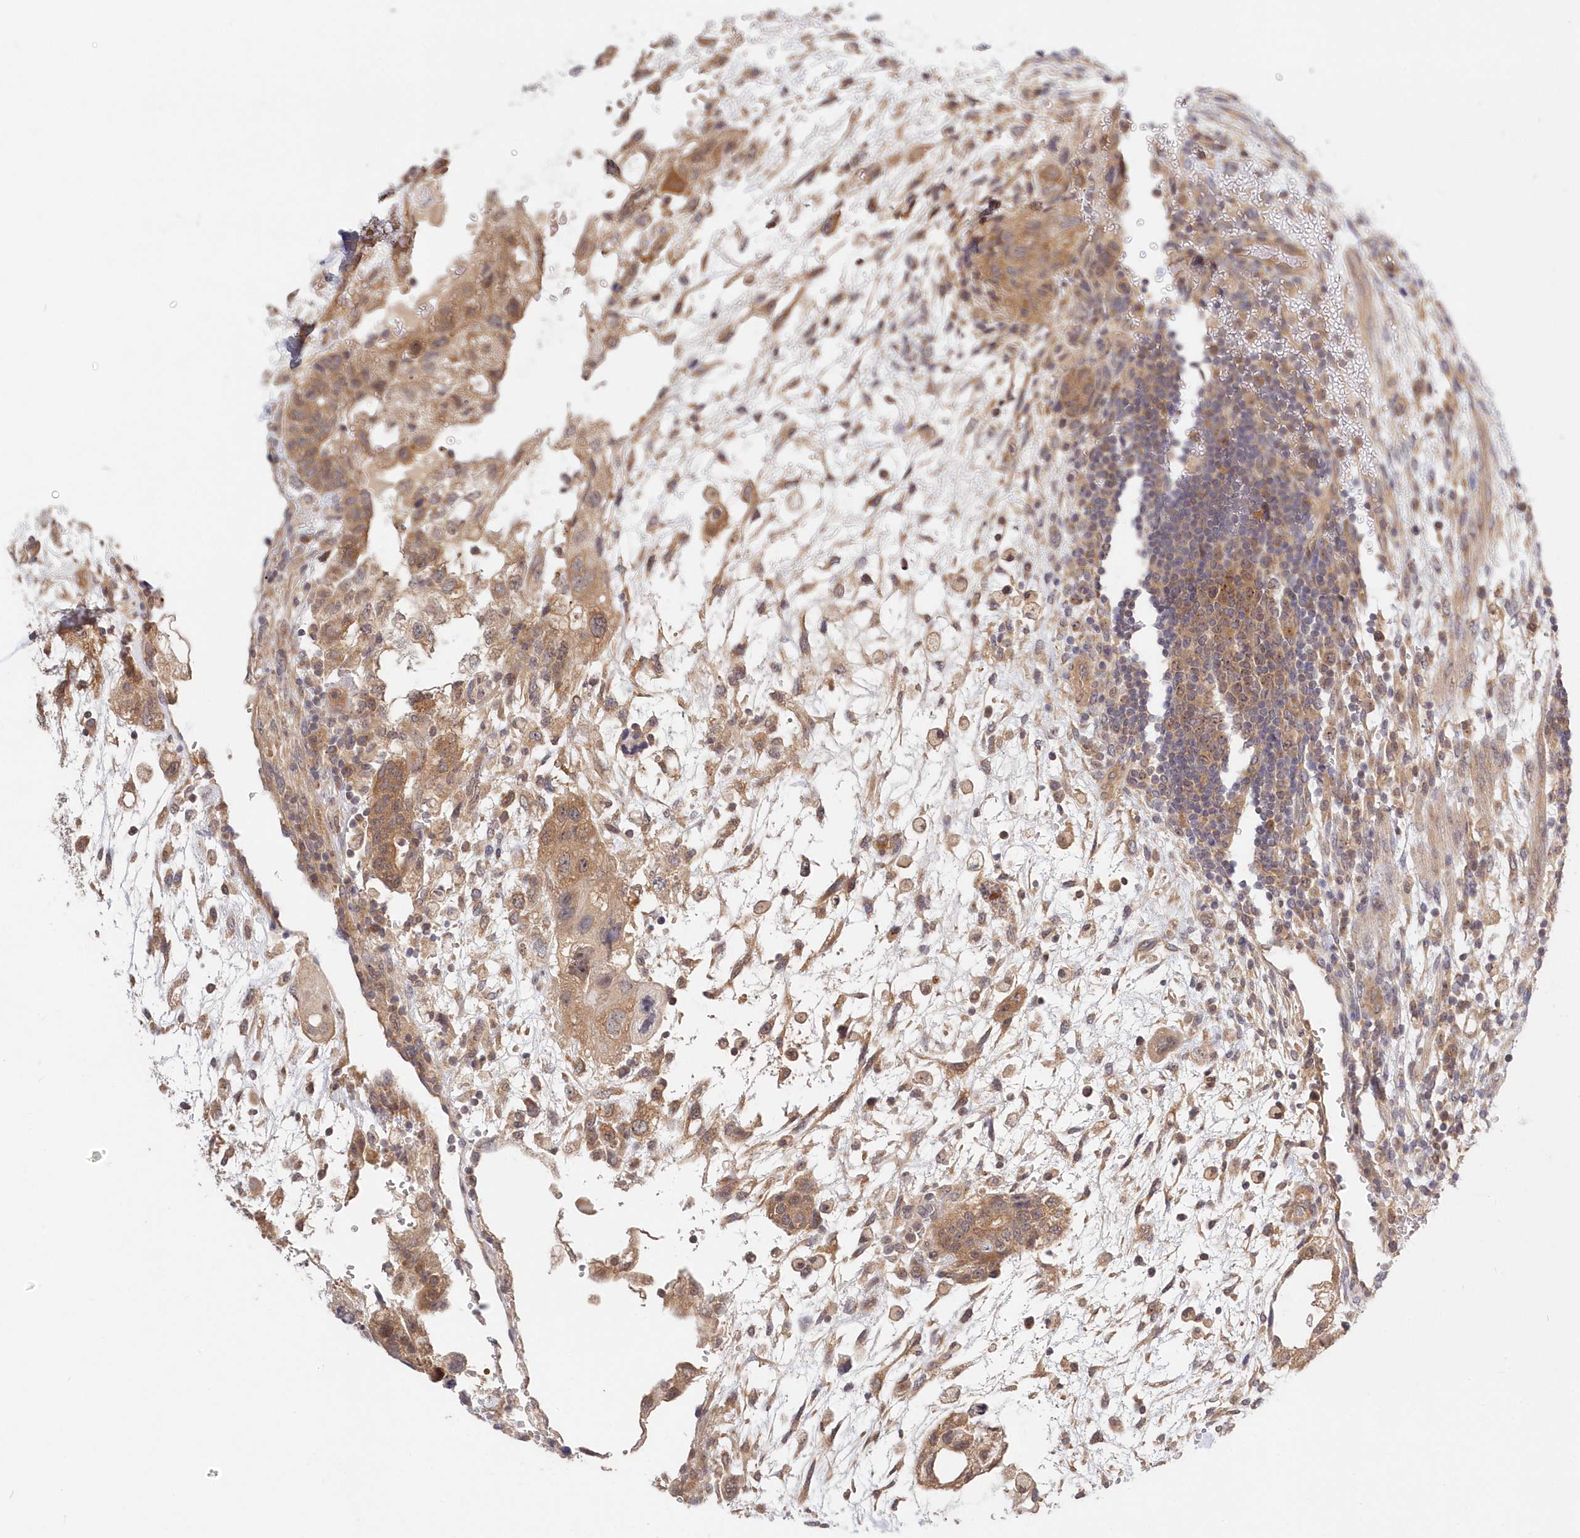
{"staining": {"intensity": "moderate", "quantity": ">75%", "location": "cytoplasmic/membranous"}, "tissue": "testis cancer", "cell_type": "Tumor cells", "image_type": "cancer", "snomed": [{"axis": "morphology", "description": "Carcinoma, Embryonal, NOS"}, {"axis": "topography", "description": "Testis"}], "caption": "Protein expression analysis of embryonal carcinoma (testis) shows moderate cytoplasmic/membranous positivity in about >75% of tumor cells.", "gene": "KATNA1", "patient": {"sex": "male", "age": 36}}